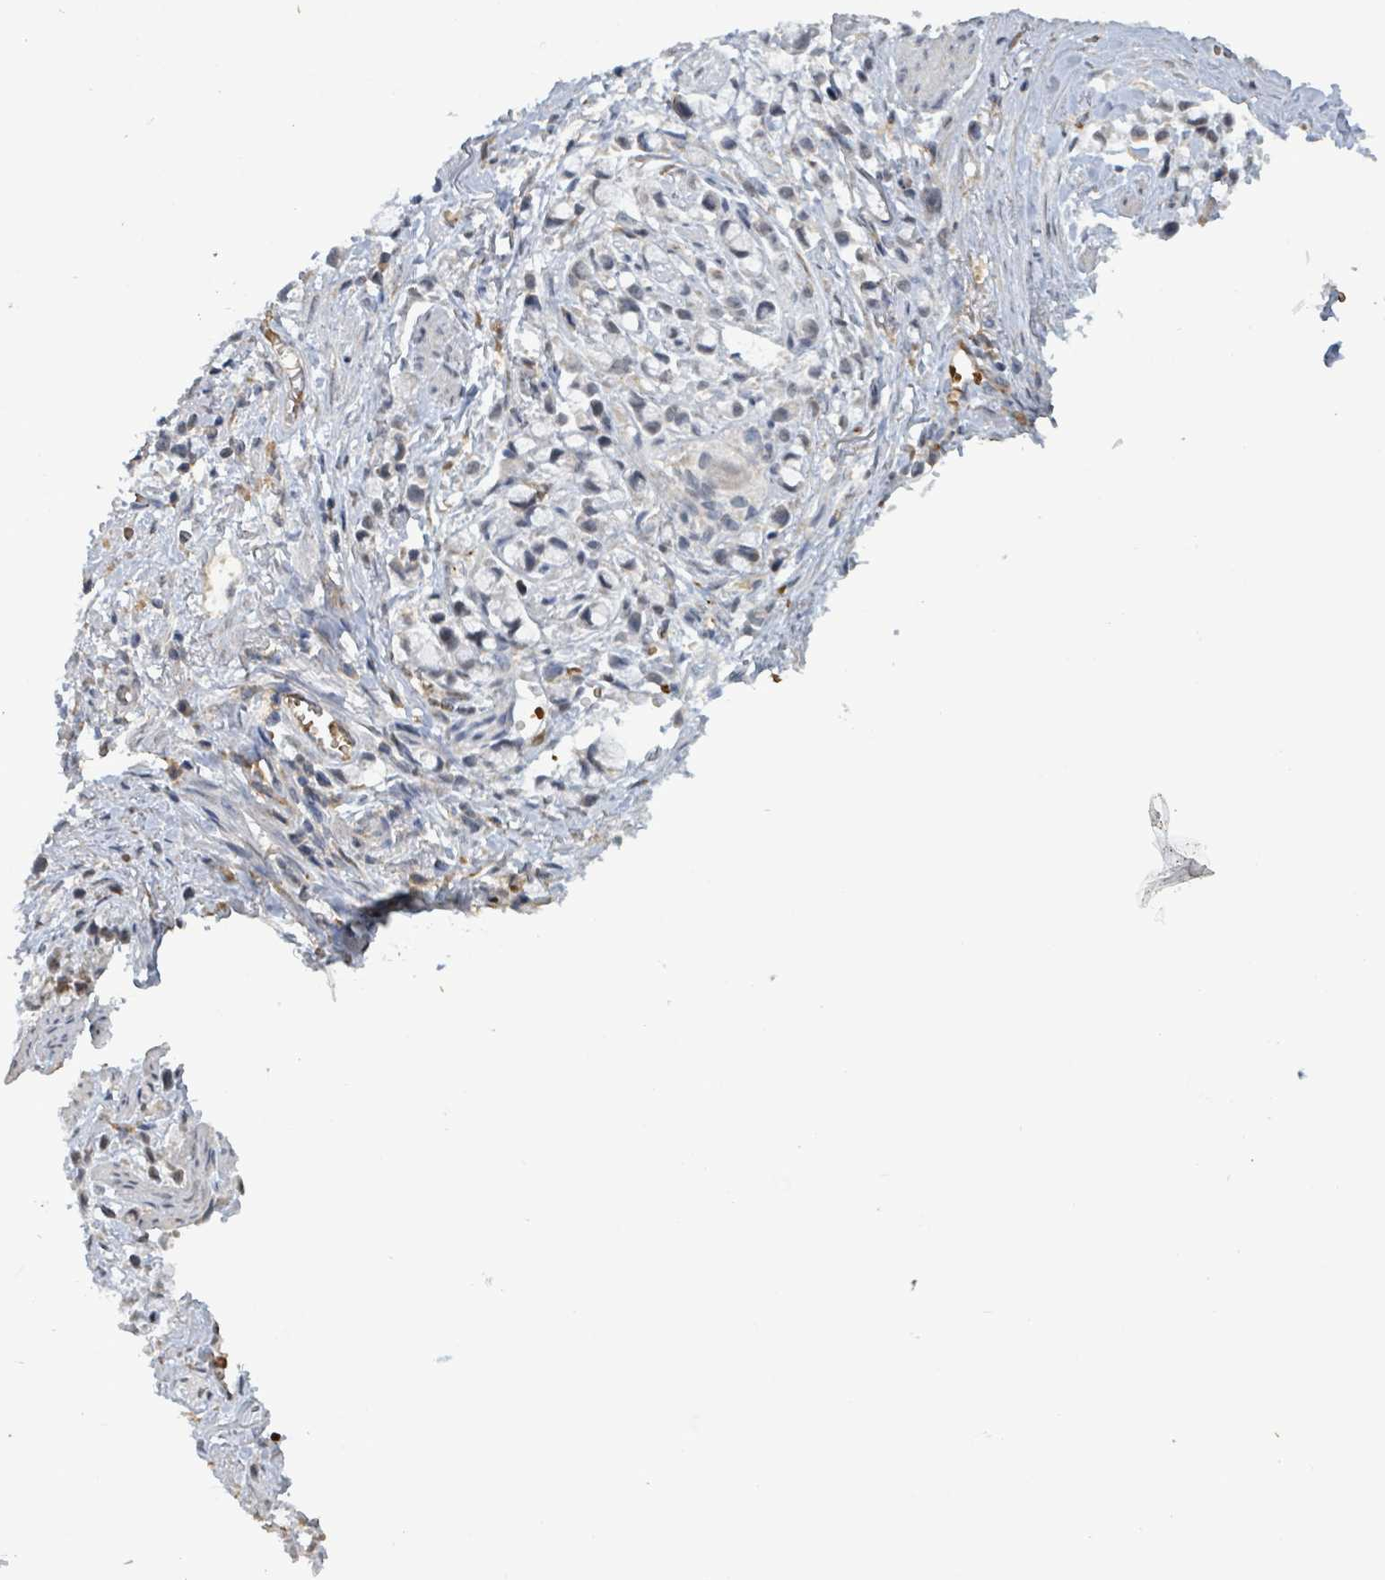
{"staining": {"intensity": "weak", "quantity": "25%-75%", "location": "nuclear"}, "tissue": "stomach cancer", "cell_type": "Tumor cells", "image_type": "cancer", "snomed": [{"axis": "morphology", "description": "Adenocarcinoma, NOS"}, {"axis": "topography", "description": "Stomach"}], "caption": "Immunohistochemistry image of adenocarcinoma (stomach) stained for a protein (brown), which shows low levels of weak nuclear expression in about 25%-75% of tumor cells.", "gene": "SEBOX", "patient": {"sex": "female", "age": 81}}